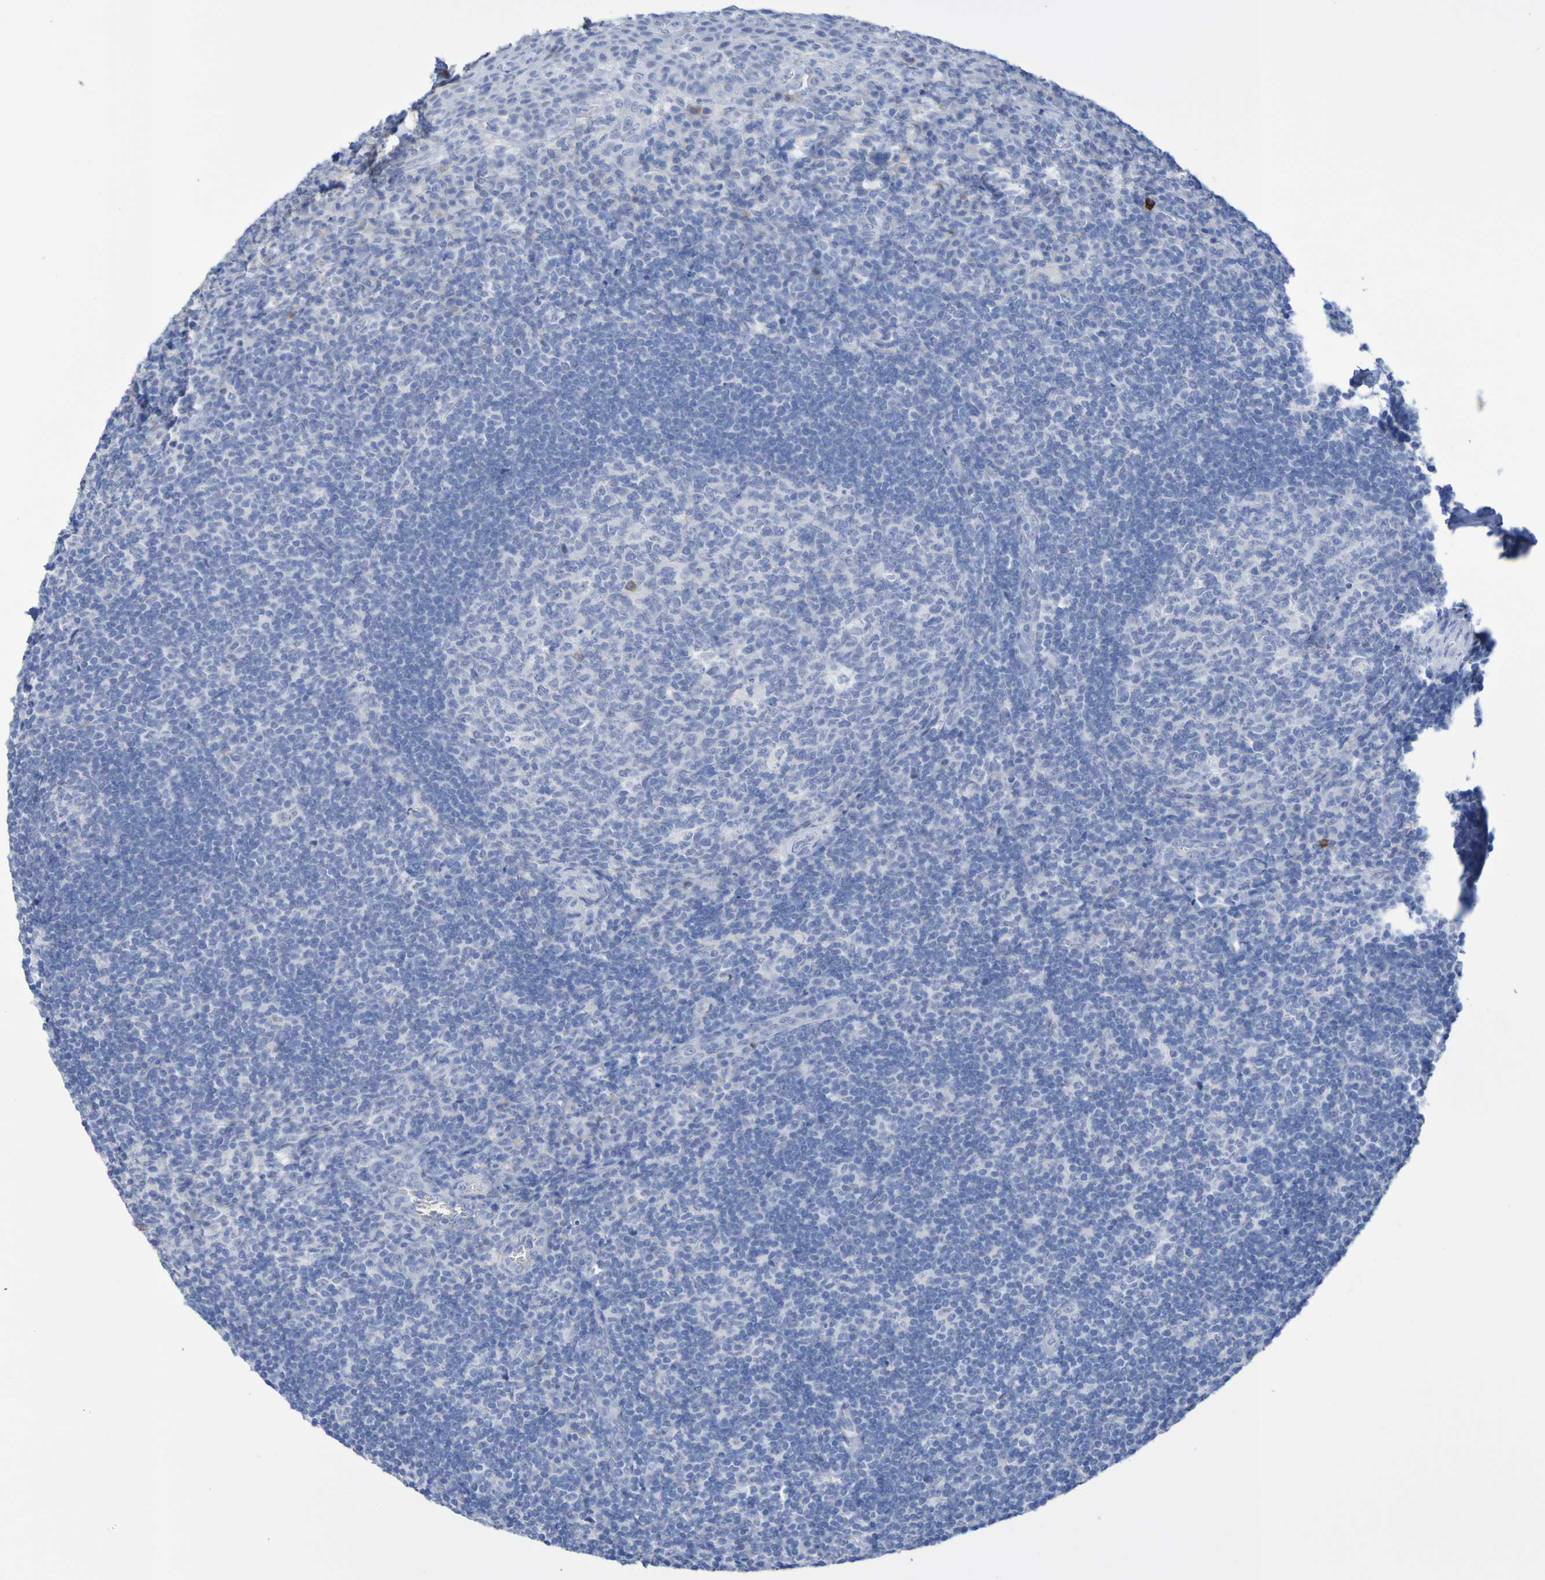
{"staining": {"intensity": "negative", "quantity": "none", "location": "none"}, "tissue": "tonsil", "cell_type": "Germinal center cells", "image_type": "normal", "snomed": [{"axis": "morphology", "description": "Normal tissue, NOS"}, {"axis": "topography", "description": "Tonsil"}], "caption": "Immunohistochemistry (IHC) photomicrograph of unremarkable human tonsil stained for a protein (brown), which exhibits no positivity in germinal center cells. (Brightfield microscopy of DAB (3,3'-diaminobenzidine) immunohistochemistry (IHC) at high magnification).", "gene": "SGCB", "patient": {"sex": "male", "age": 37}}